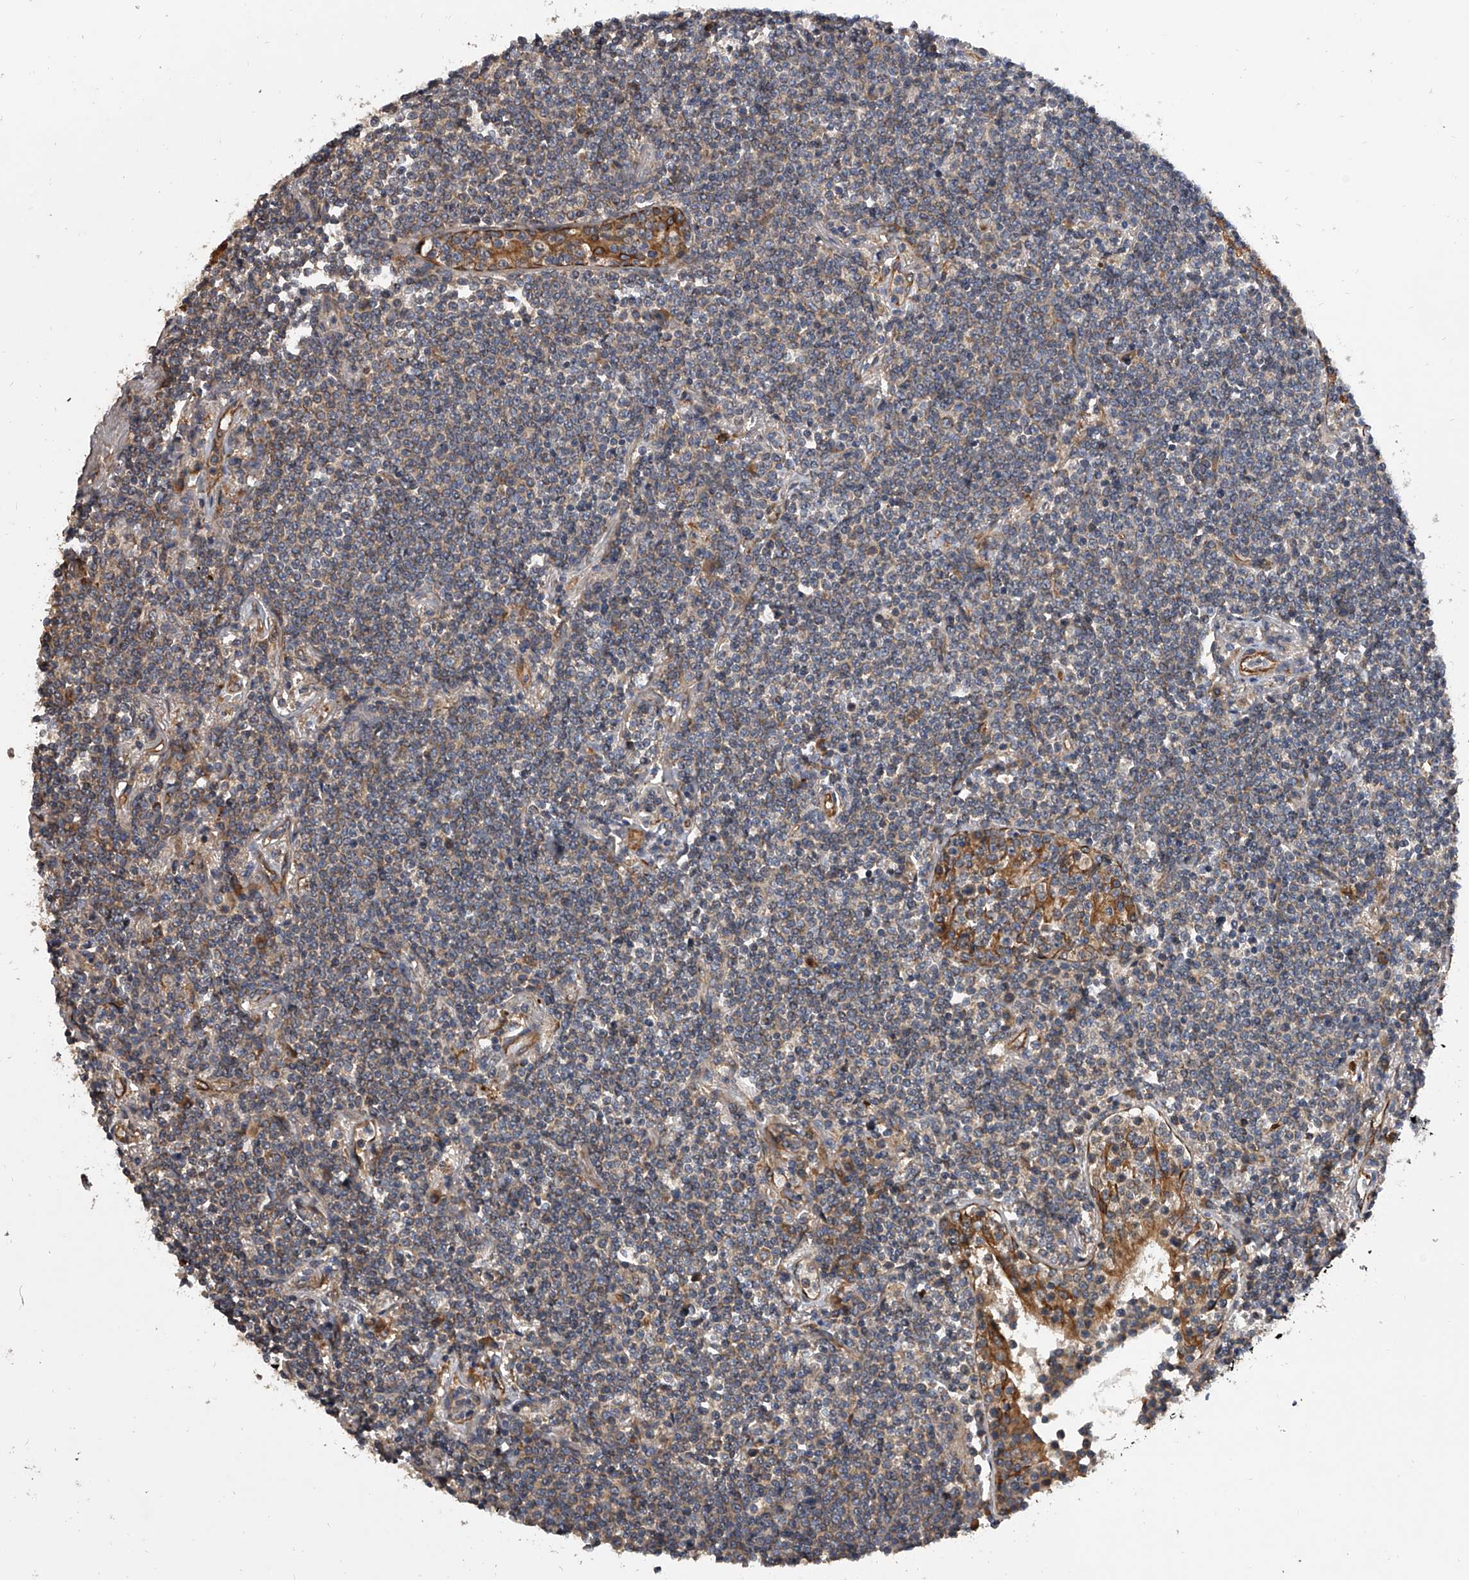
{"staining": {"intensity": "negative", "quantity": "none", "location": "none"}, "tissue": "lymphoma", "cell_type": "Tumor cells", "image_type": "cancer", "snomed": [{"axis": "morphology", "description": "Malignant lymphoma, non-Hodgkin's type, Low grade"}, {"axis": "topography", "description": "Lung"}], "caption": "DAB immunohistochemical staining of malignant lymphoma, non-Hodgkin's type (low-grade) demonstrates no significant staining in tumor cells.", "gene": "EXOC4", "patient": {"sex": "female", "age": 71}}